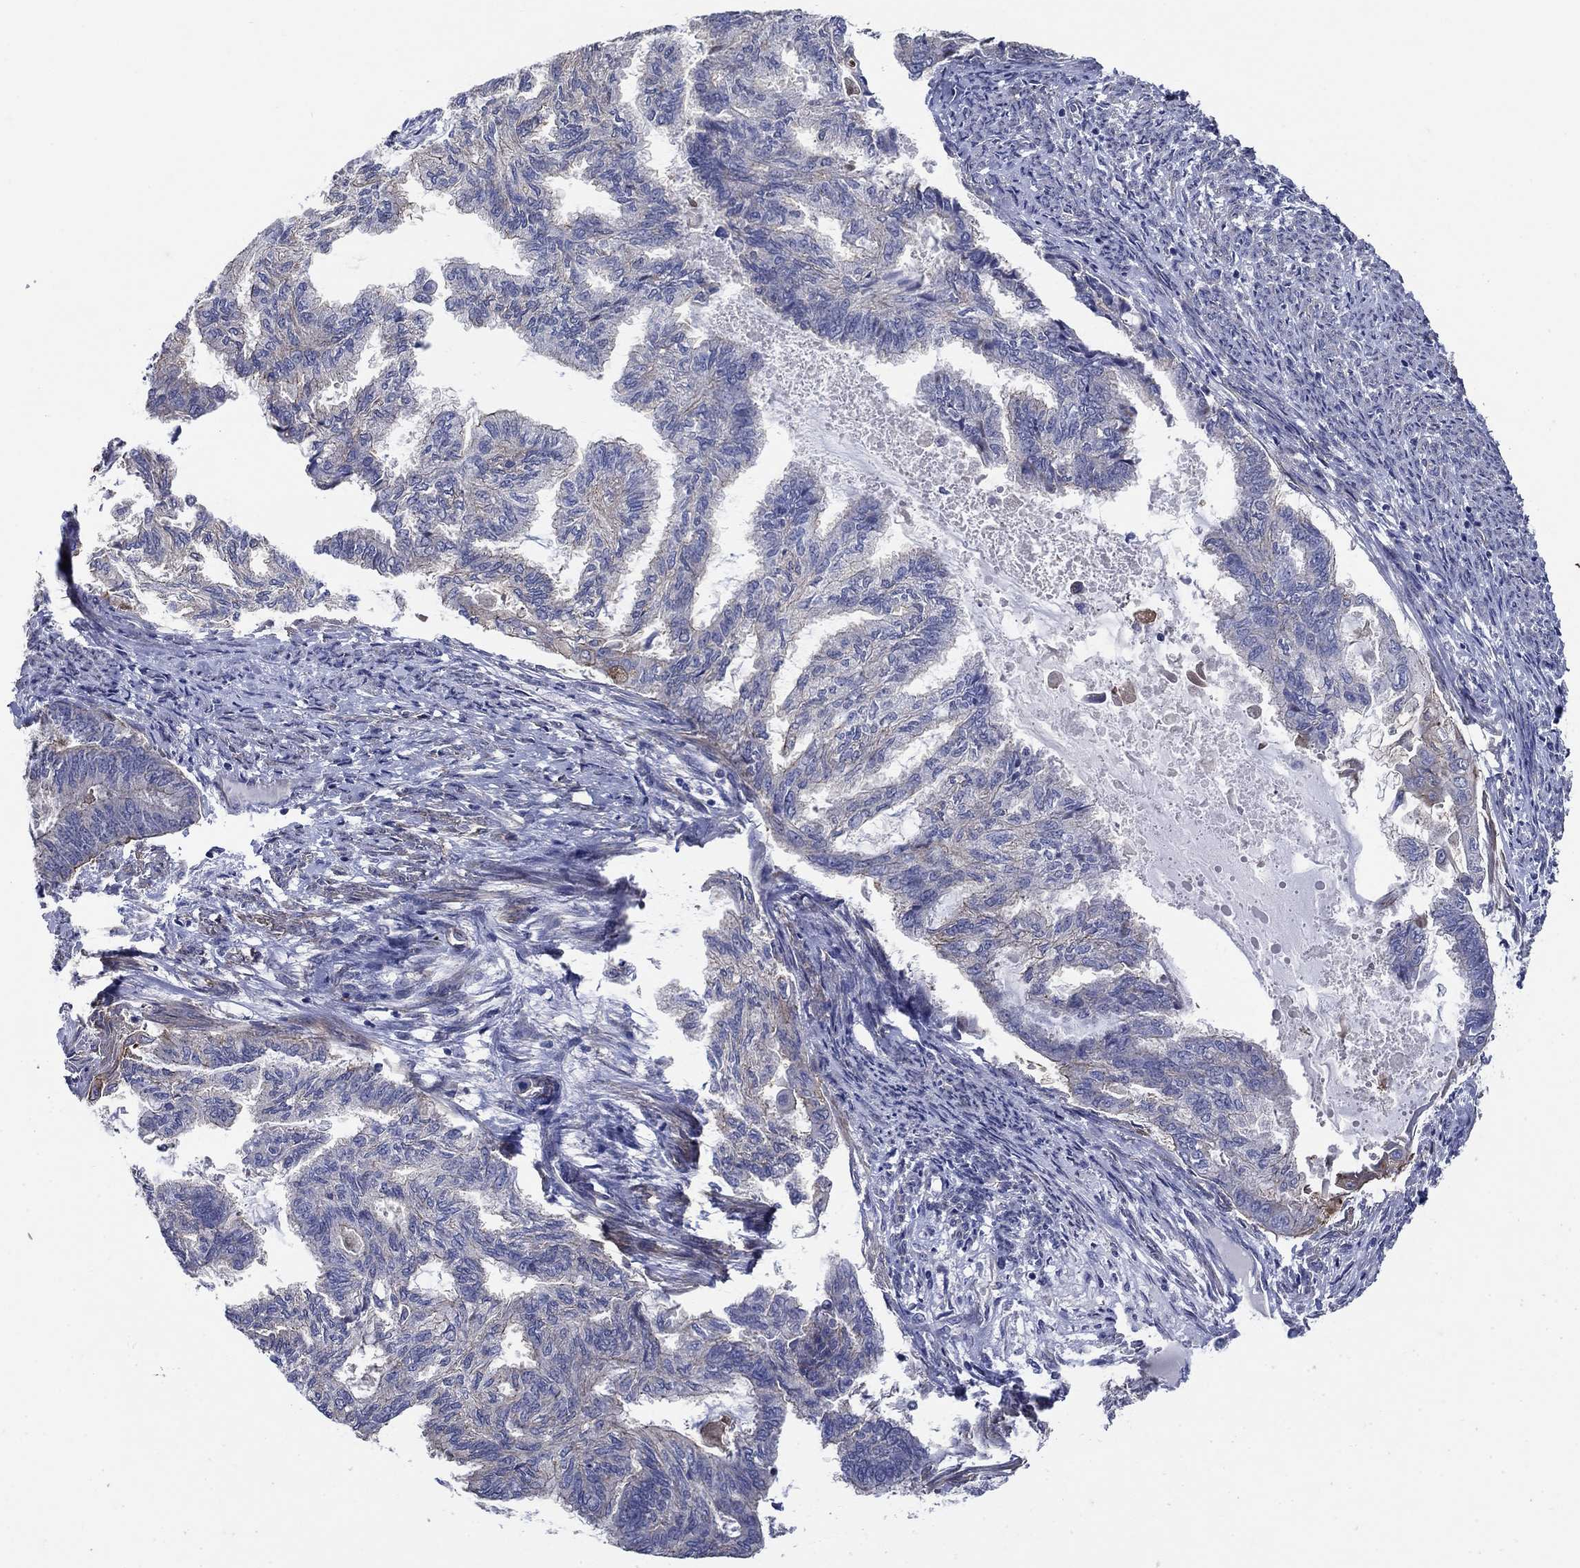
{"staining": {"intensity": "moderate", "quantity": "<25%", "location": "cytoplasmic/membranous"}, "tissue": "endometrial cancer", "cell_type": "Tumor cells", "image_type": "cancer", "snomed": [{"axis": "morphology", "description": "Adenocarcinoma, NOS"}, {"axis": "topography", "description": "Endometrium"}], "caption": "The histopathology image demonstrates staining of adenocarcinoma (endometrial), revealing moderate cytoplasmic/membranous protein staining (brown color) within tumor cells.", "gene": "FLNC", "patient": {"sex": "female", "age": 86}}